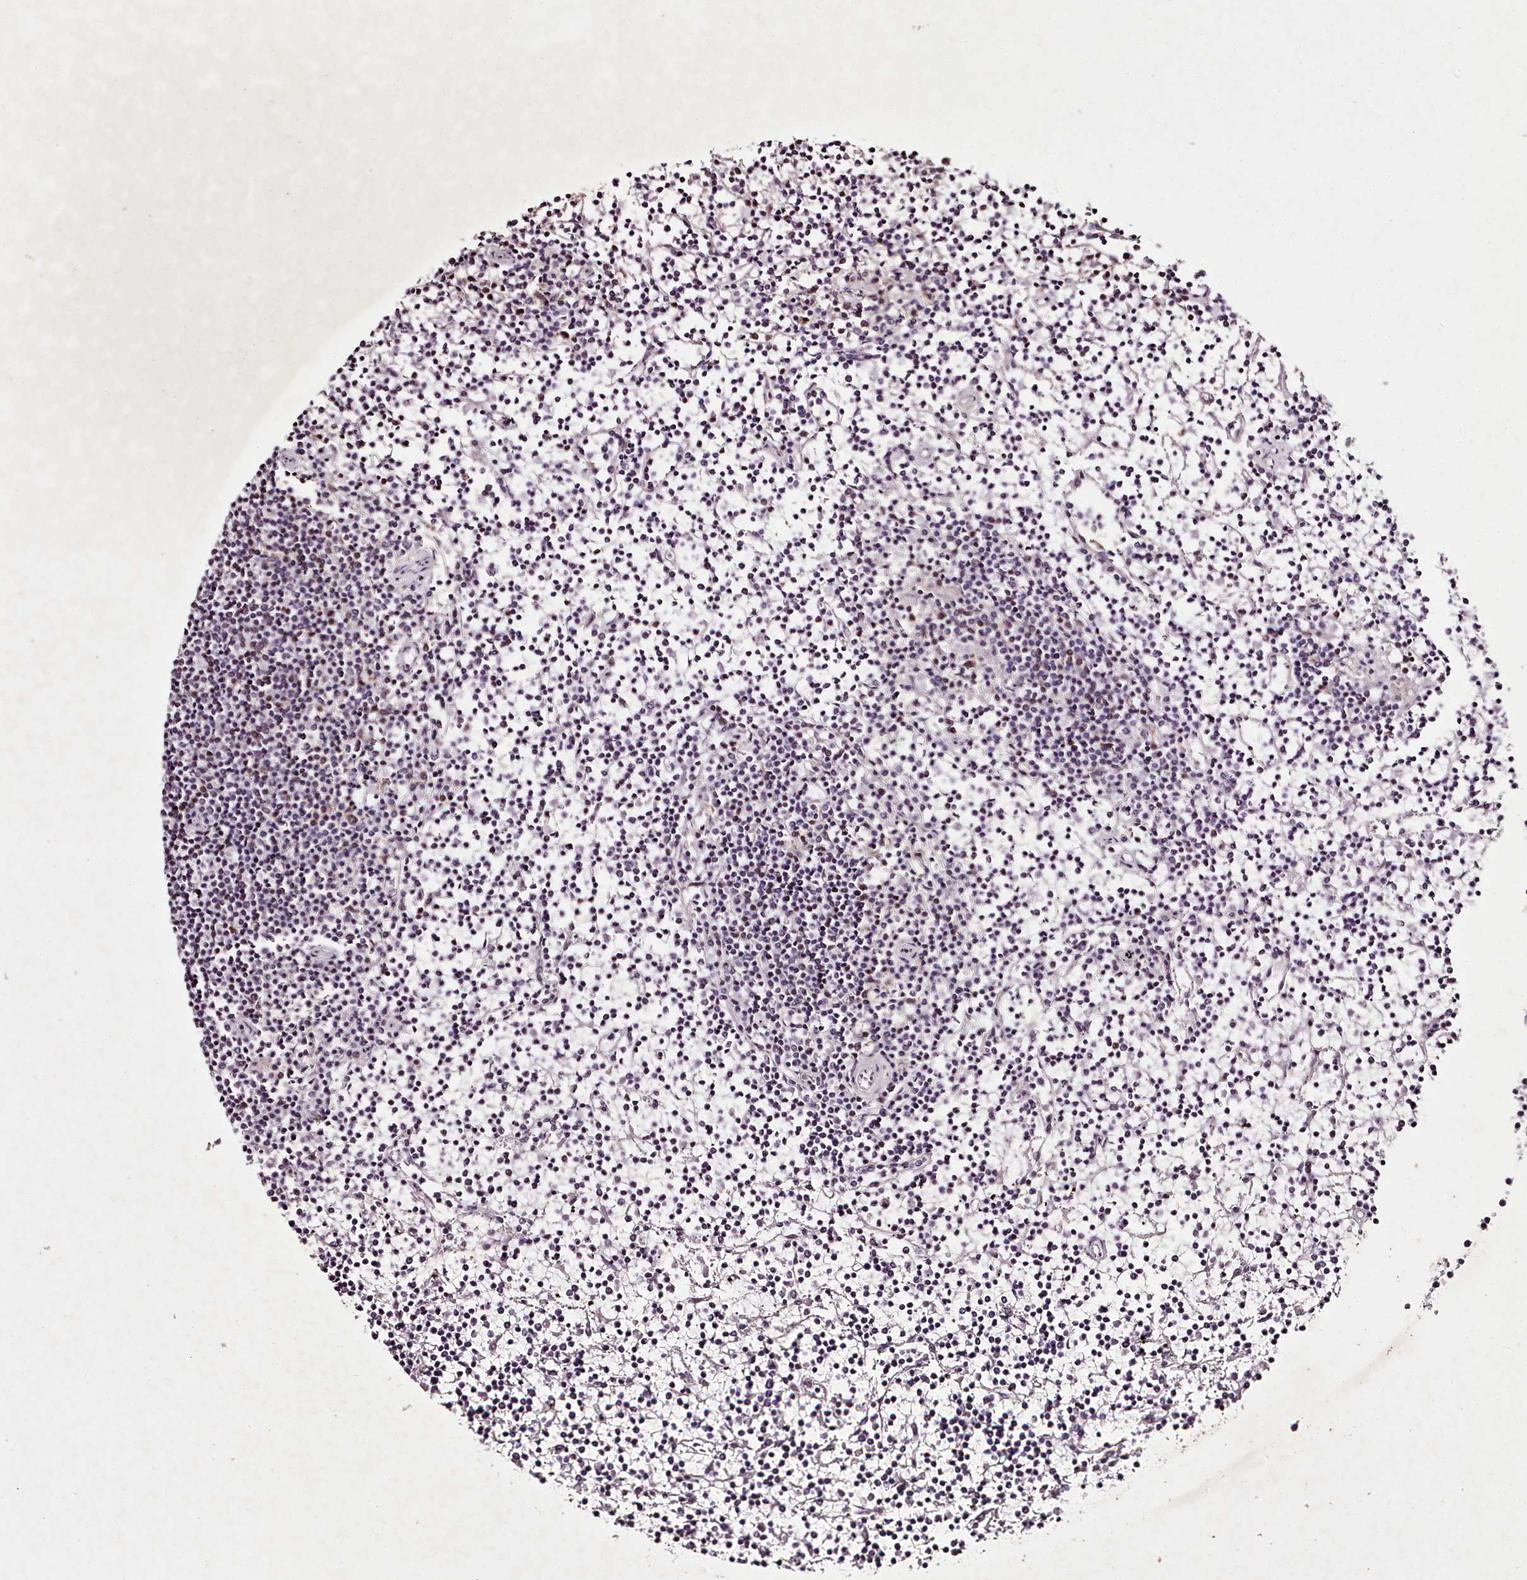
{"staining": {"intensity": "negative", "quantity": "none", "location": "none"}, "tissue": "lymphoma", "cell_type": "Tumor cells", "image_type": "cancer", "snomed": [{"axis": "morphology", "description": "Malignant lymphoma, non-Hodgkin's type, Low grade"}, {"axis": "topography", "description": "Spleen"}], "caption": "IHC histopathology image of neoplastic tissue: human lymphoma stained with DAB (3,3'-diaminobenzidine) exhibits no significant protein expression in tumor cells.", "gene": "PSPC1", "patient": {"sex": "female", "age": 19}}